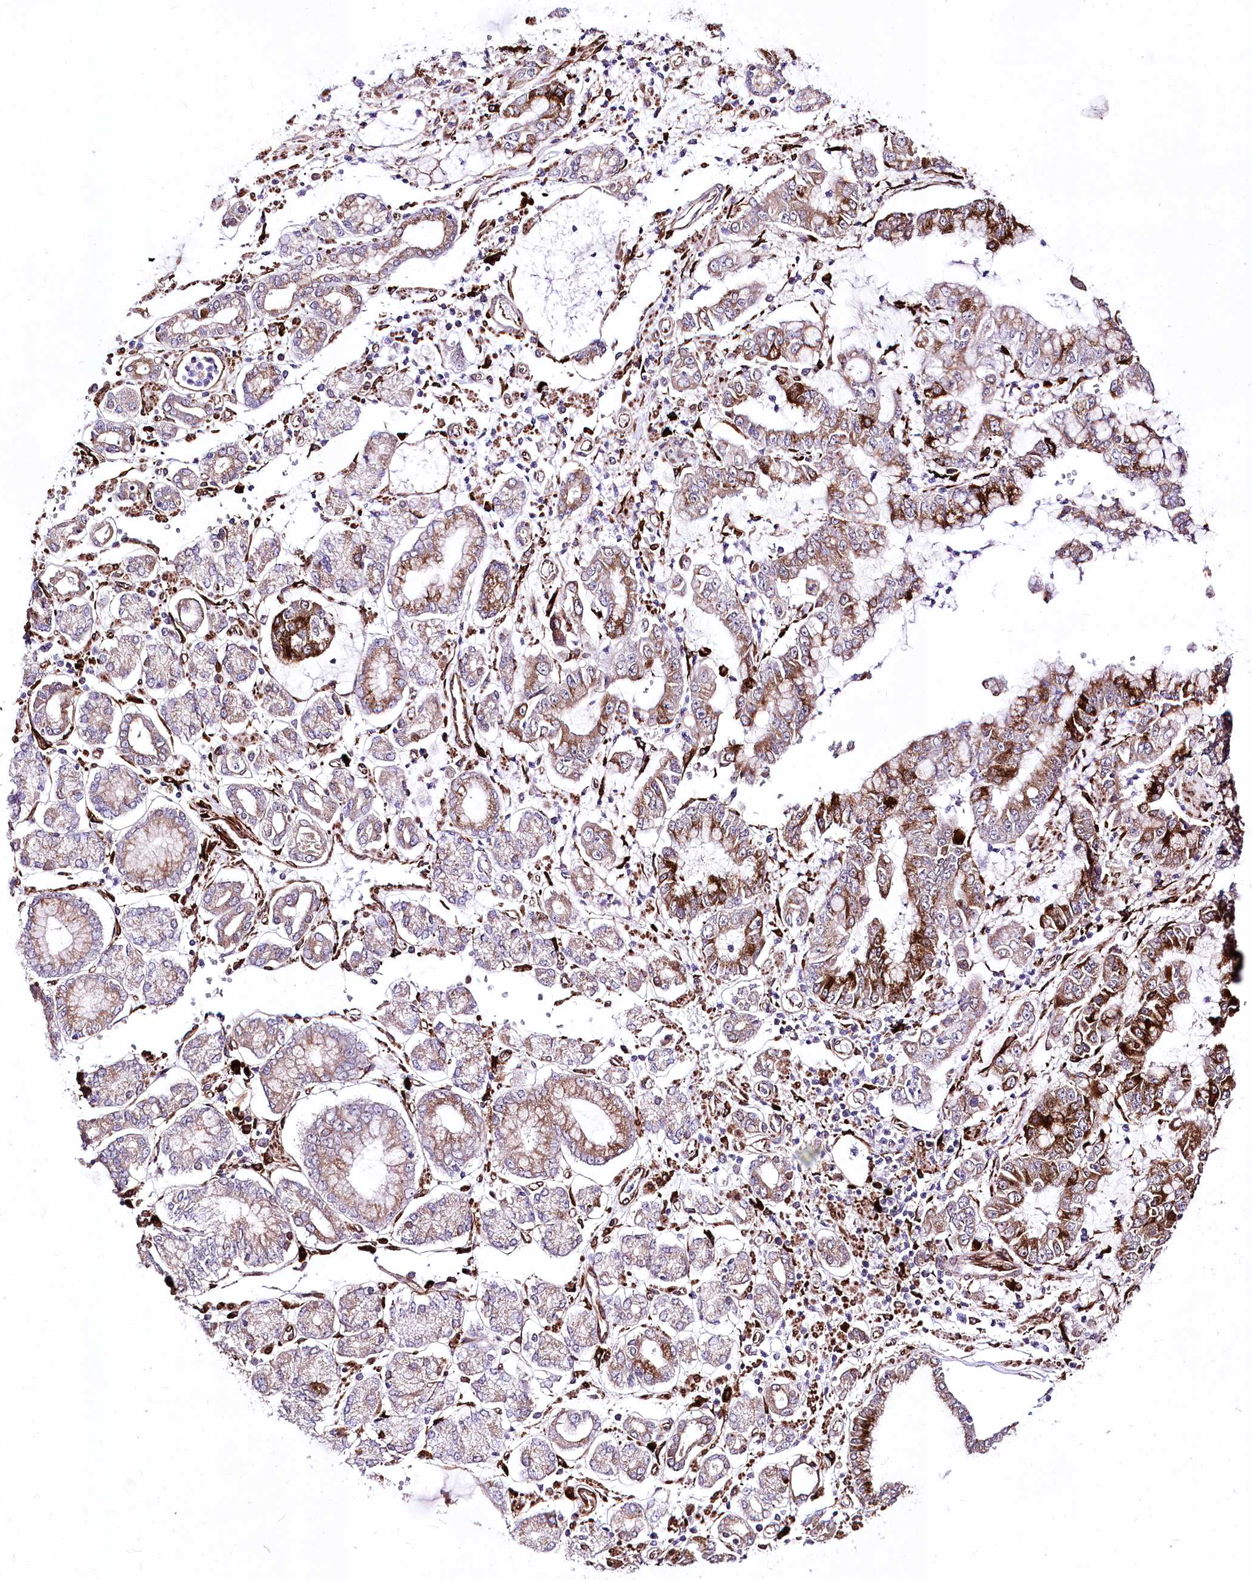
{"staining": {"intensity": "strong", "quantity": "25%-75%", "location": "cytoplasmic/membranous"}, "tissue": "stomach cancer", "cell_type": "Tumor cells", "image_type": "cancer", "snomed": [{"axis": "morphology", "description": "Adenocarcinoma, NOS"}, {"axis": "topography", "description": "Stomach"}], "caption": "IHC (DAB) staining of stomach cancer displays strong cytoplasmic/membranous protein staining in about 25%-75% of tumor cells.", "gene": "WWC1", "patient": {"sex": "male", "age": 76}}